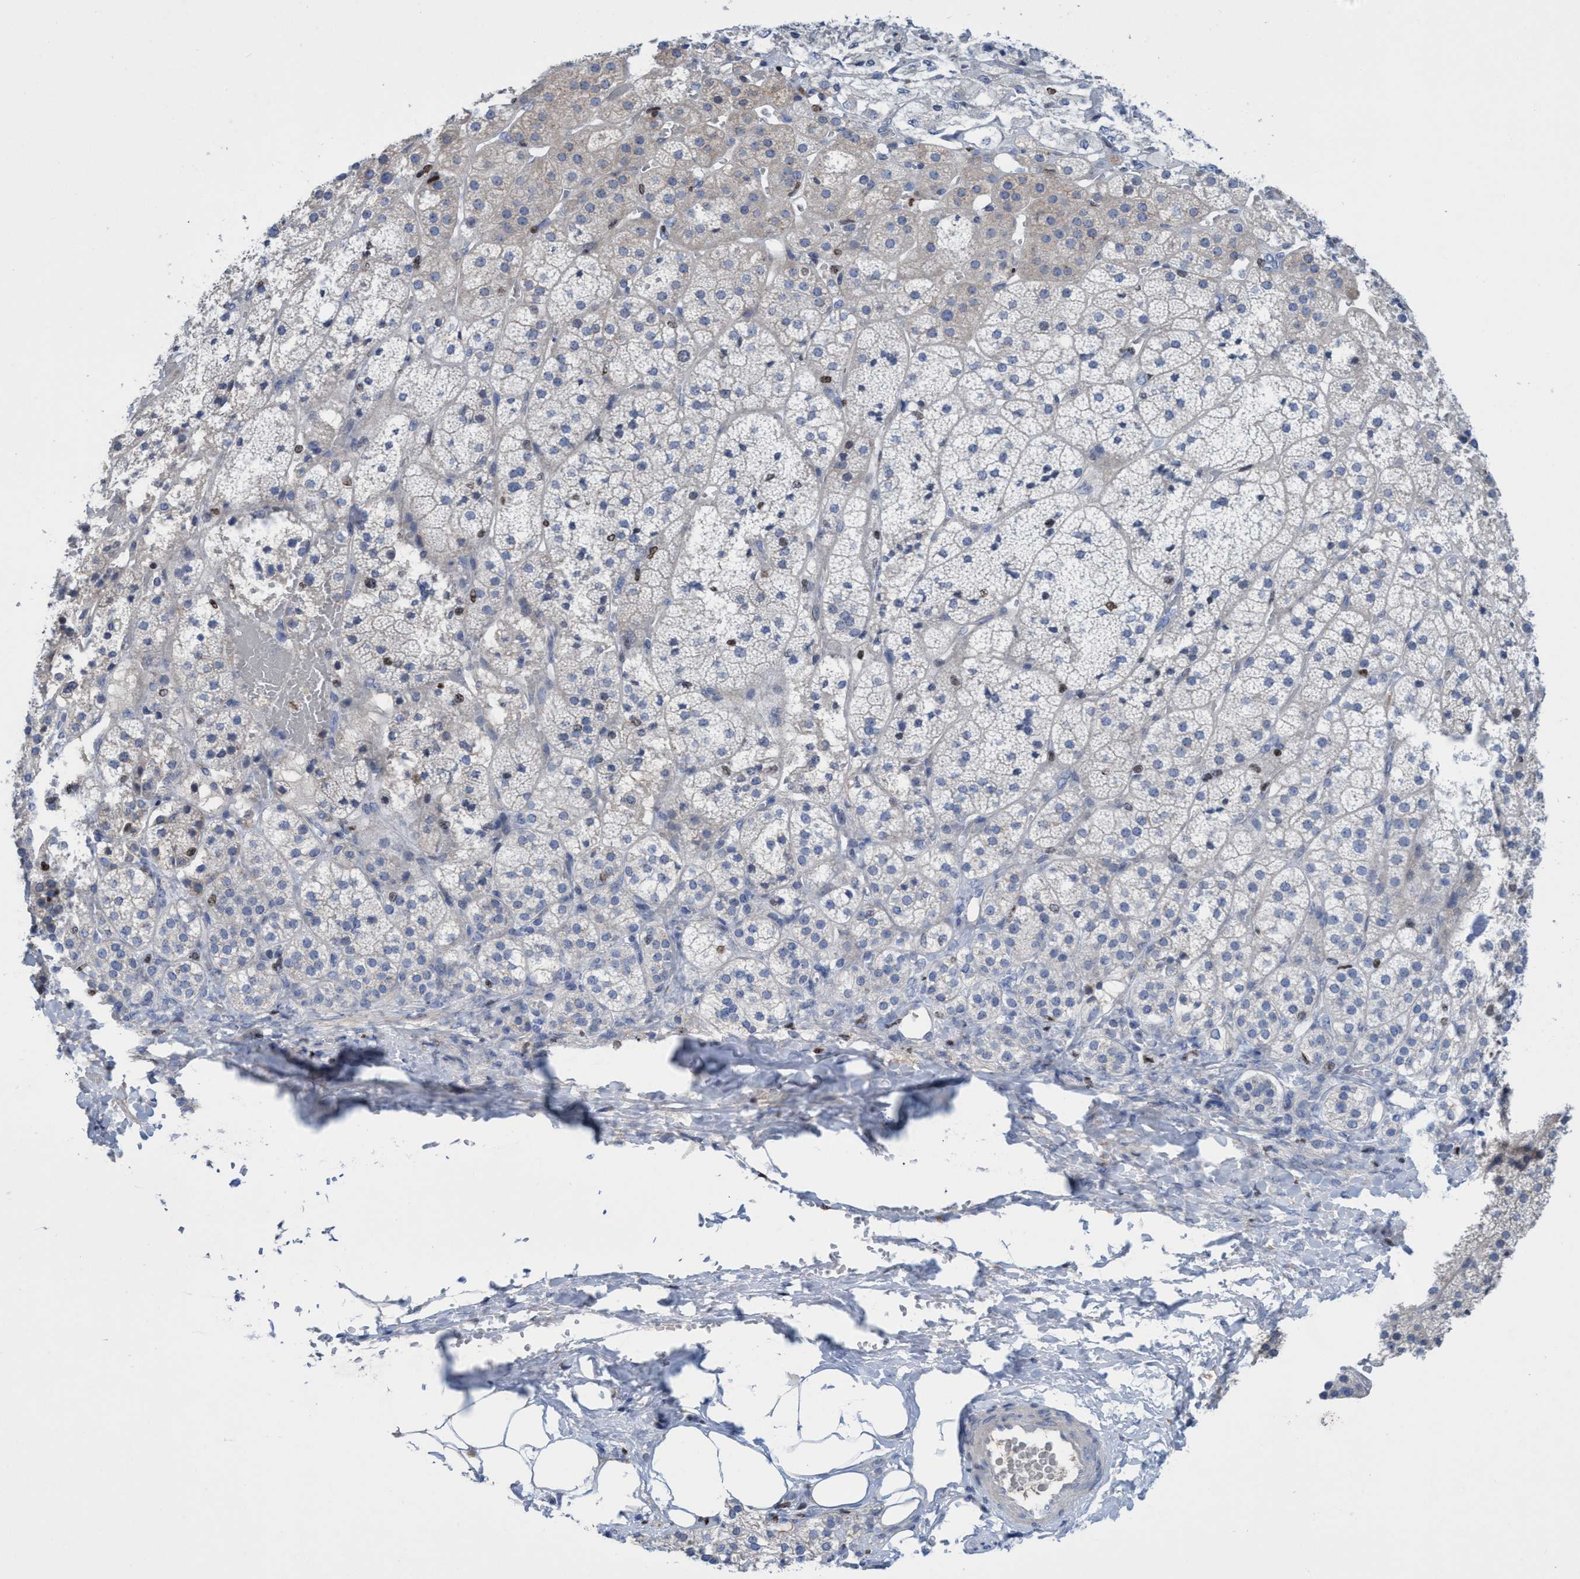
{"staining": {"intensity": "negative", "quantity": "none", "location": "none"}, "tissue": "adrenal gland", "cell_type": "Glandular cells", "image_type": "normal", "snomed": [{"axis": "morphology", "description": "Normal tissue, NOS"}, {"axis": "topography", "description": "Adrenal gland"}], "caption": "The image exhibits no significant staining in glandular cells of adrenal gland. Brightfield microscopy of immunohistochemistry (IHC) stained with DAB (brown) and hematoxylin (blue), captured at high magnification.", "gene": "CBX2", "patient": {"sex": "female", "age": 44}}